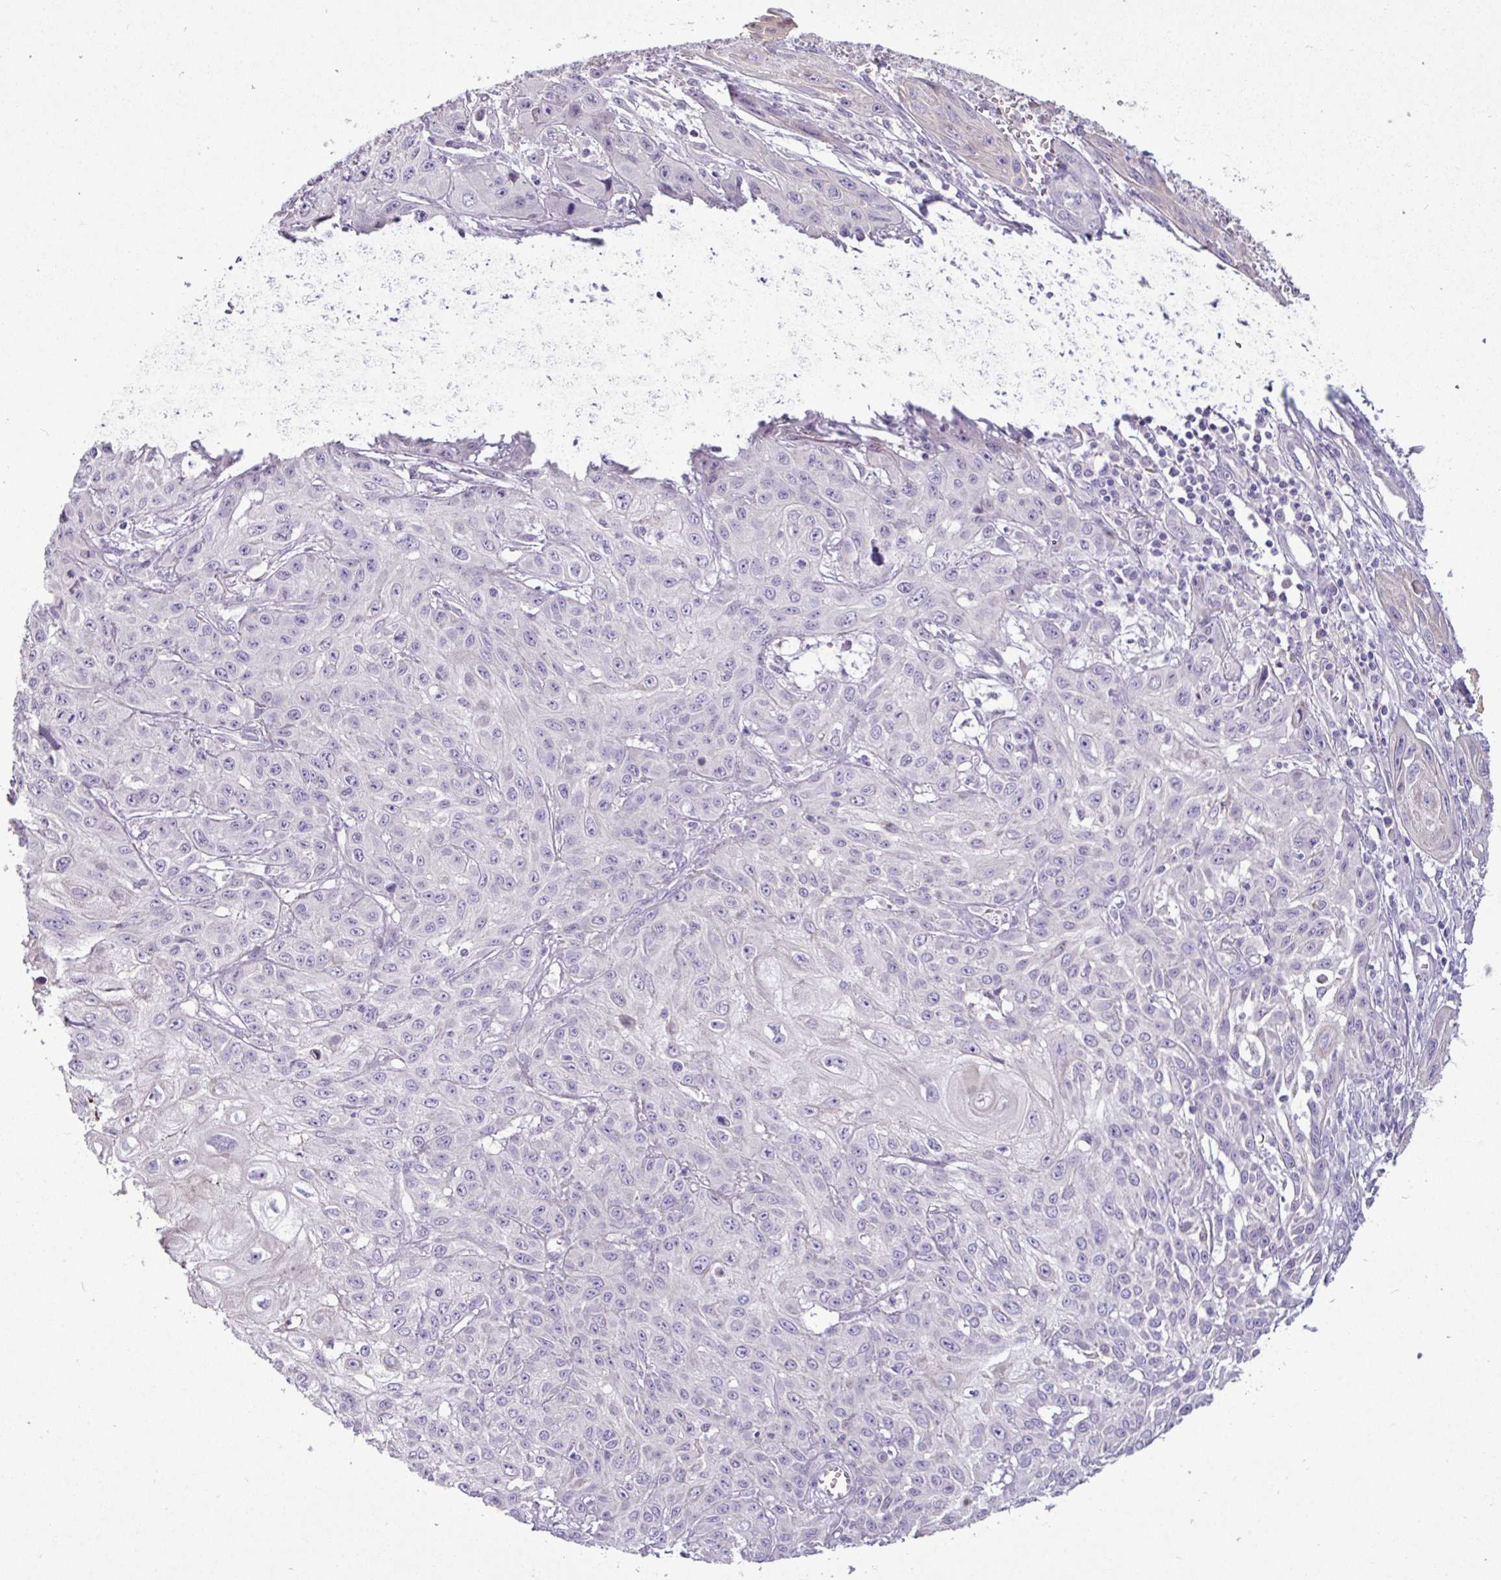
{"staining": {"intensity": "negative", "quantity": "none", "location": "none"}, "tissue": "skin cancer", "cell_type": "Tumor cells", "image_type": "cancer", "snomed": [{"axis": "morphology", "description": "Squamous cell carcinoma, NOS"}, {"axis": "topography", "description": "Skin"}, {"axis": "topography", "description": "Vulva"}], "caption": "Immunohistochemistry of human skin cancer demonstrates no positivity in tumor cells. The staining is performed using DAB brown chromogen with nuclei counter-stained in using hematoxylin.", "gene": "PNLDC1", "patient": {"sex": "female", "age": 71}}